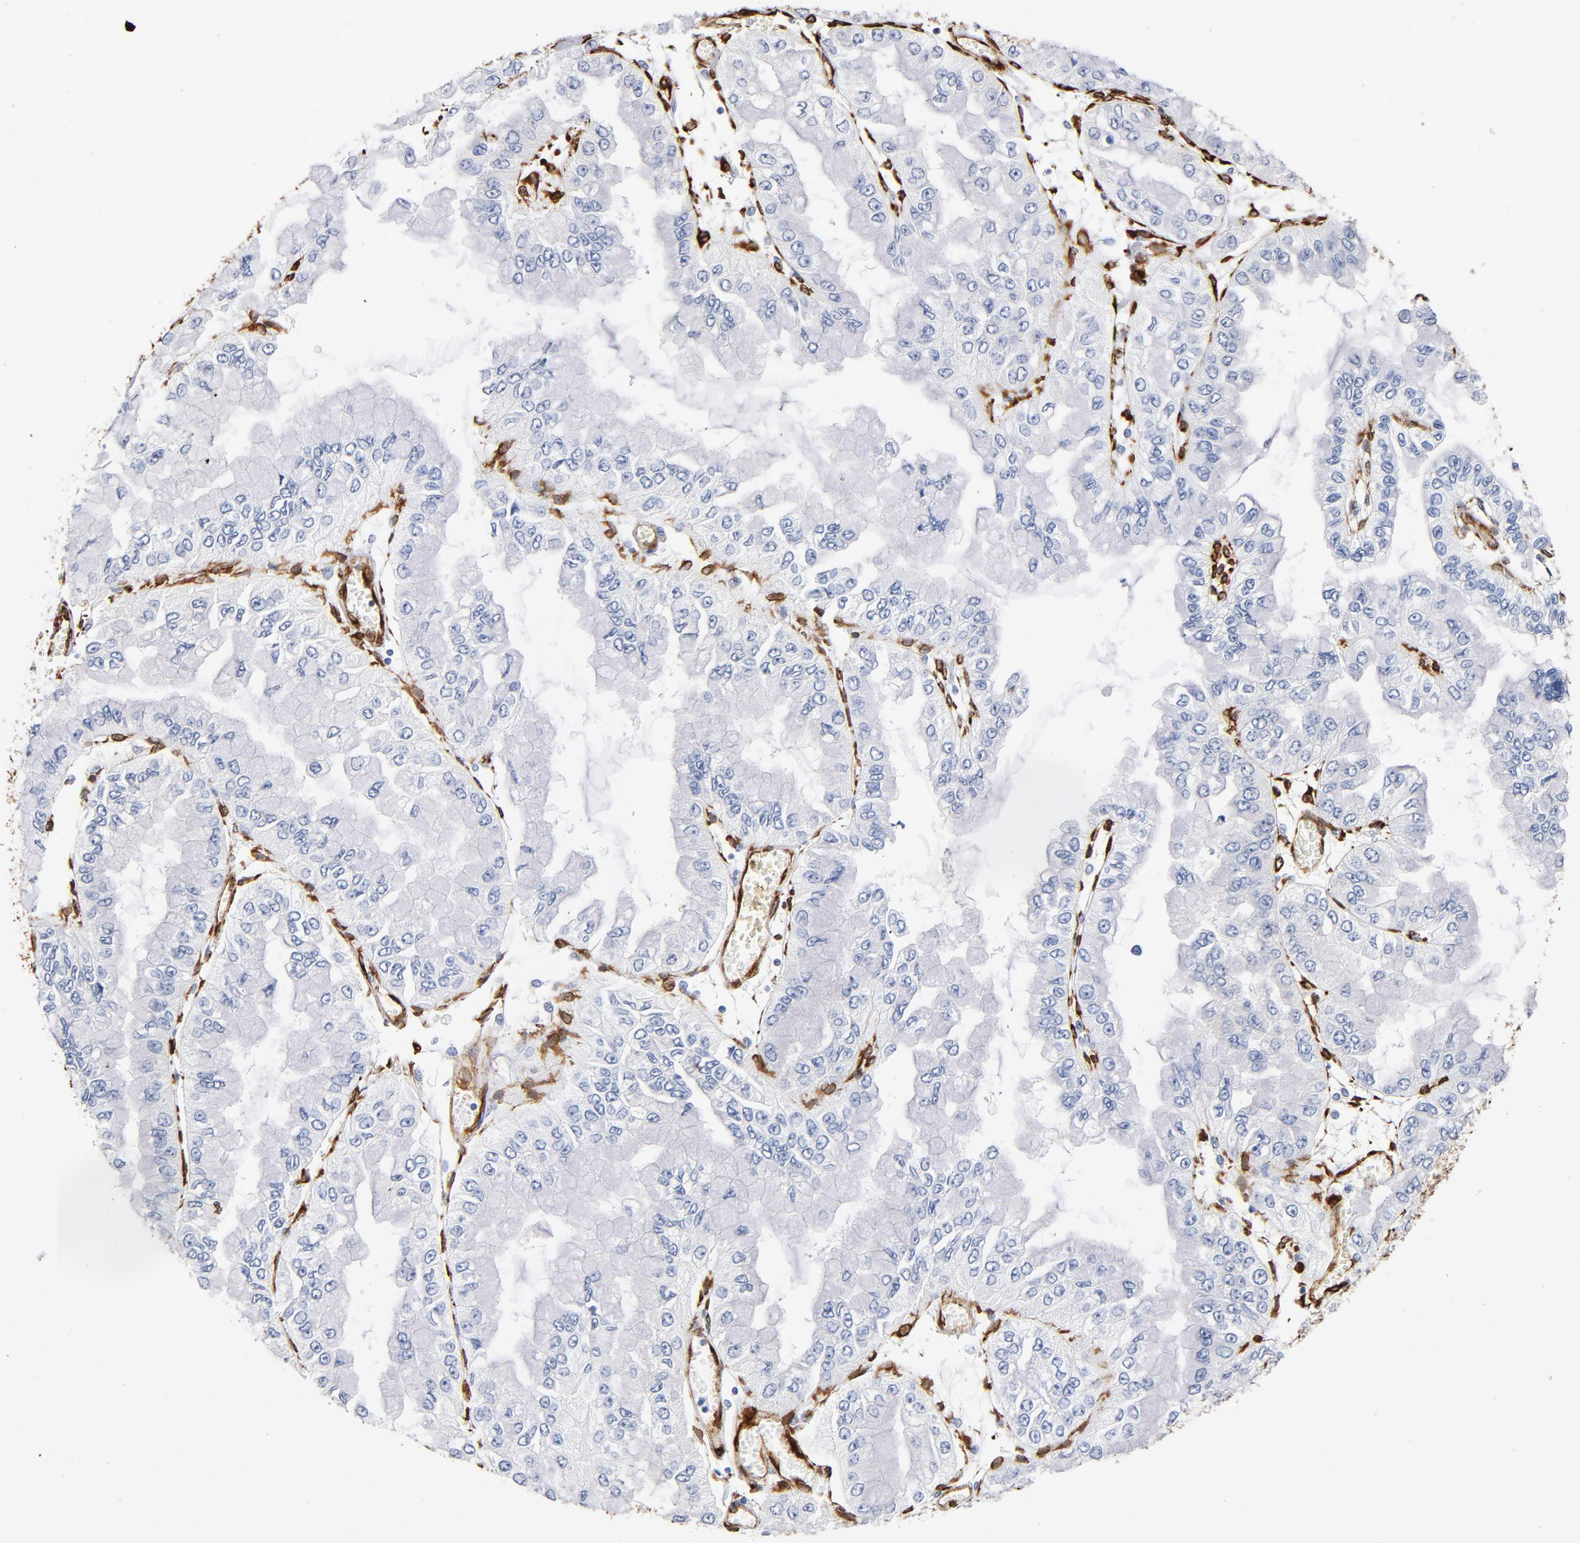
{"staining": {"intensity": "negative", "quantity": "none", "location": "none"}, "tissue": "liver cancer", "cell_type": "Tumor cells", "image_type": "cancer", "snomed": [{"axis": "morphology", "description": "Cholangiocarcinoma"}, {"axis": "topography", "description": "Liver"}], "caption": "Photomicrograph shows no protein positivity in tumor cells of liver cancer (cholangiocarcinoma) tissue.", "gene": "SERPINH1", "patient": {"sex": "female", "age": 79}}